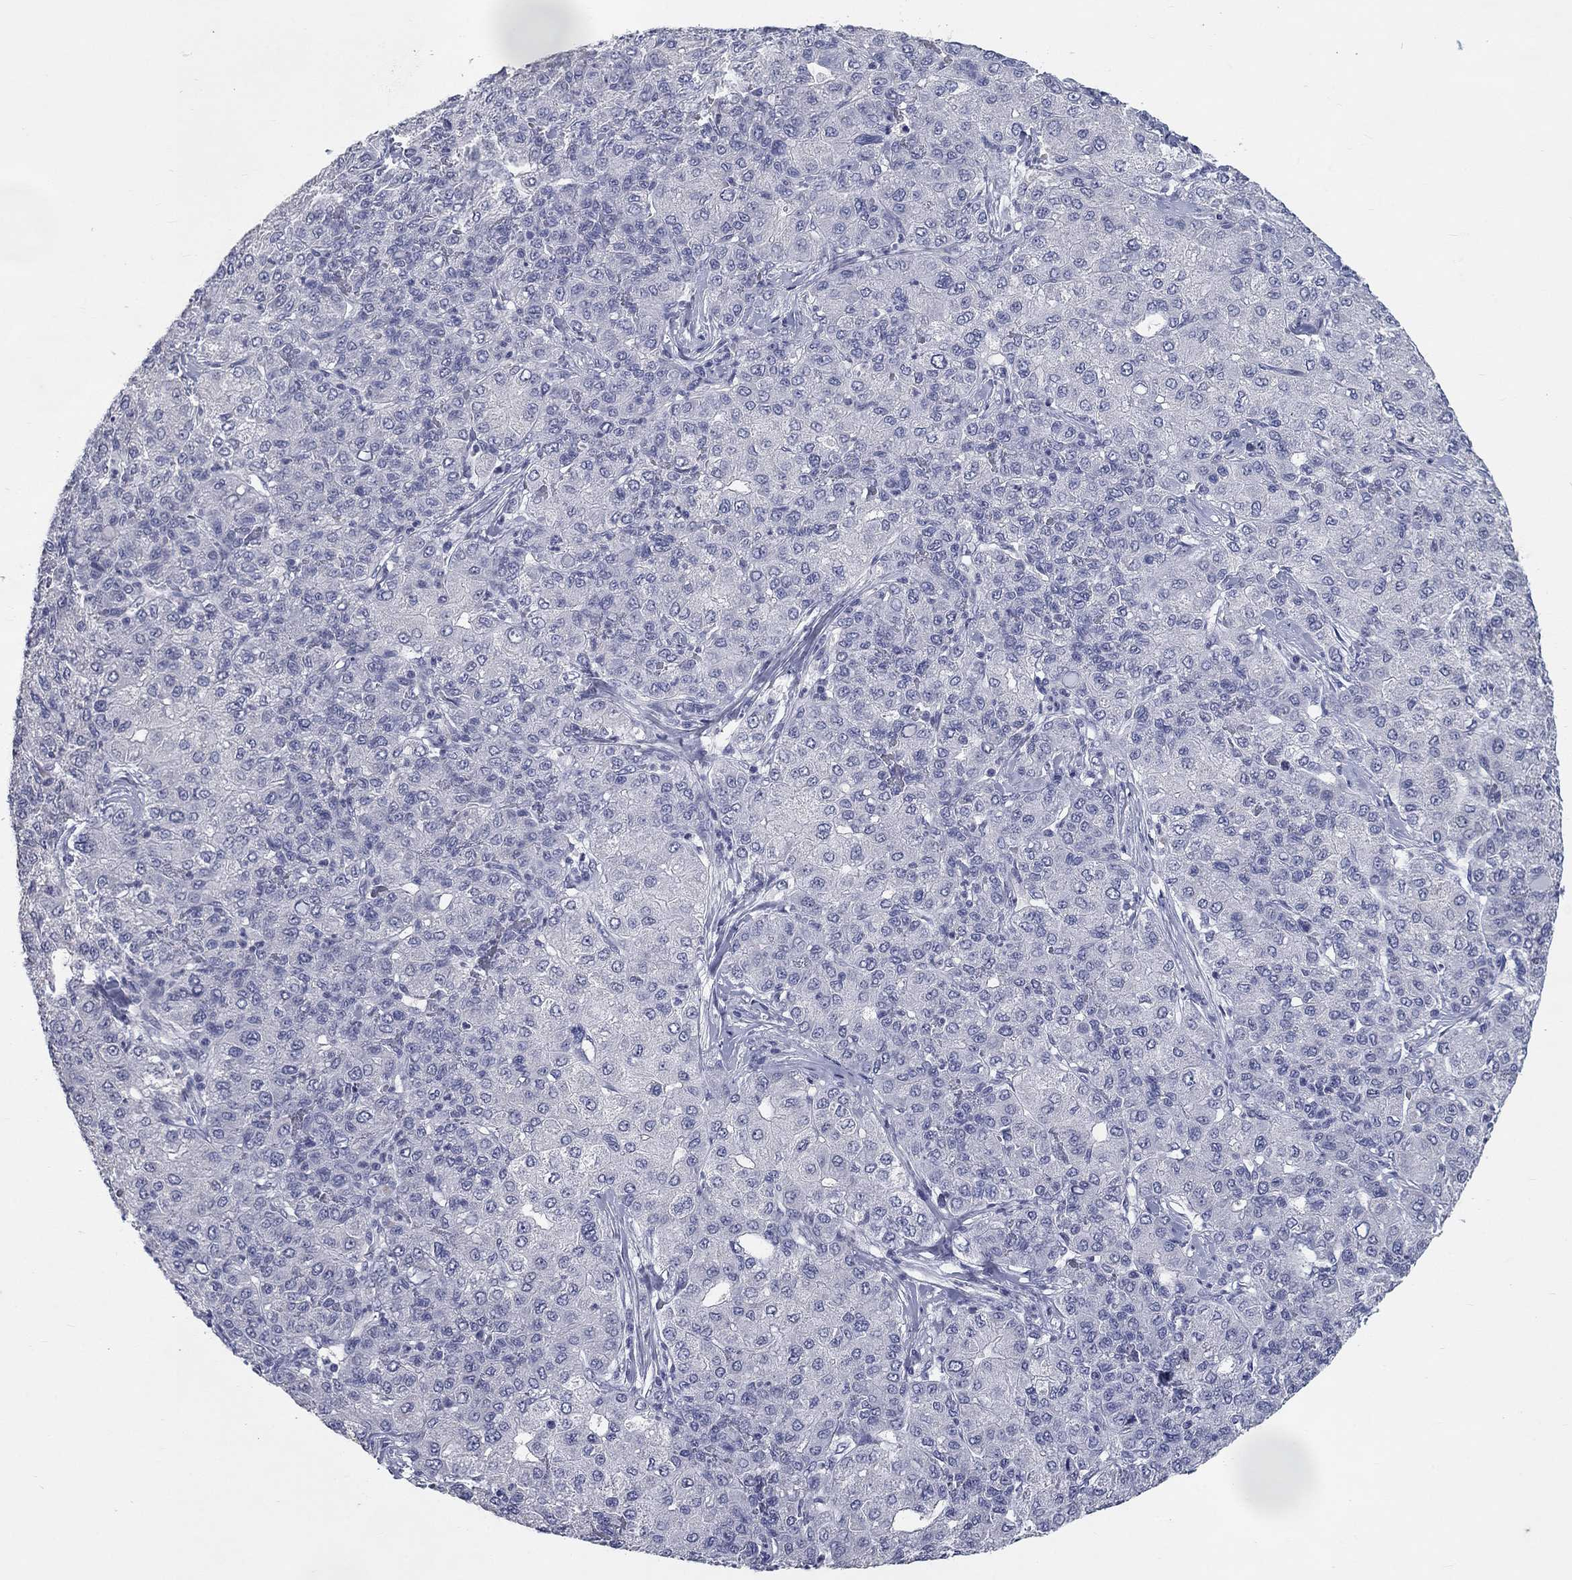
{"staining": {"intensity": "negative", "quantity": "none", "location": "none"}, "tissue": "liver cancer", "cell_type": "Tumor cells", "image_type": "cancer", "snomed": [{"axis": "morphology", "description": "Carcinoma, Hepatocellular, NOS"}, {"axis": "topography", "description": "Liver"}], "caption": "This is an immunohistochemistry (IHC) histopathology image of liver cancer (hepatocellular carcinoma). There is no staining in tumor cells.", "gene": "ELAVL4", "patient": {"sex": "male", "age": 65}}